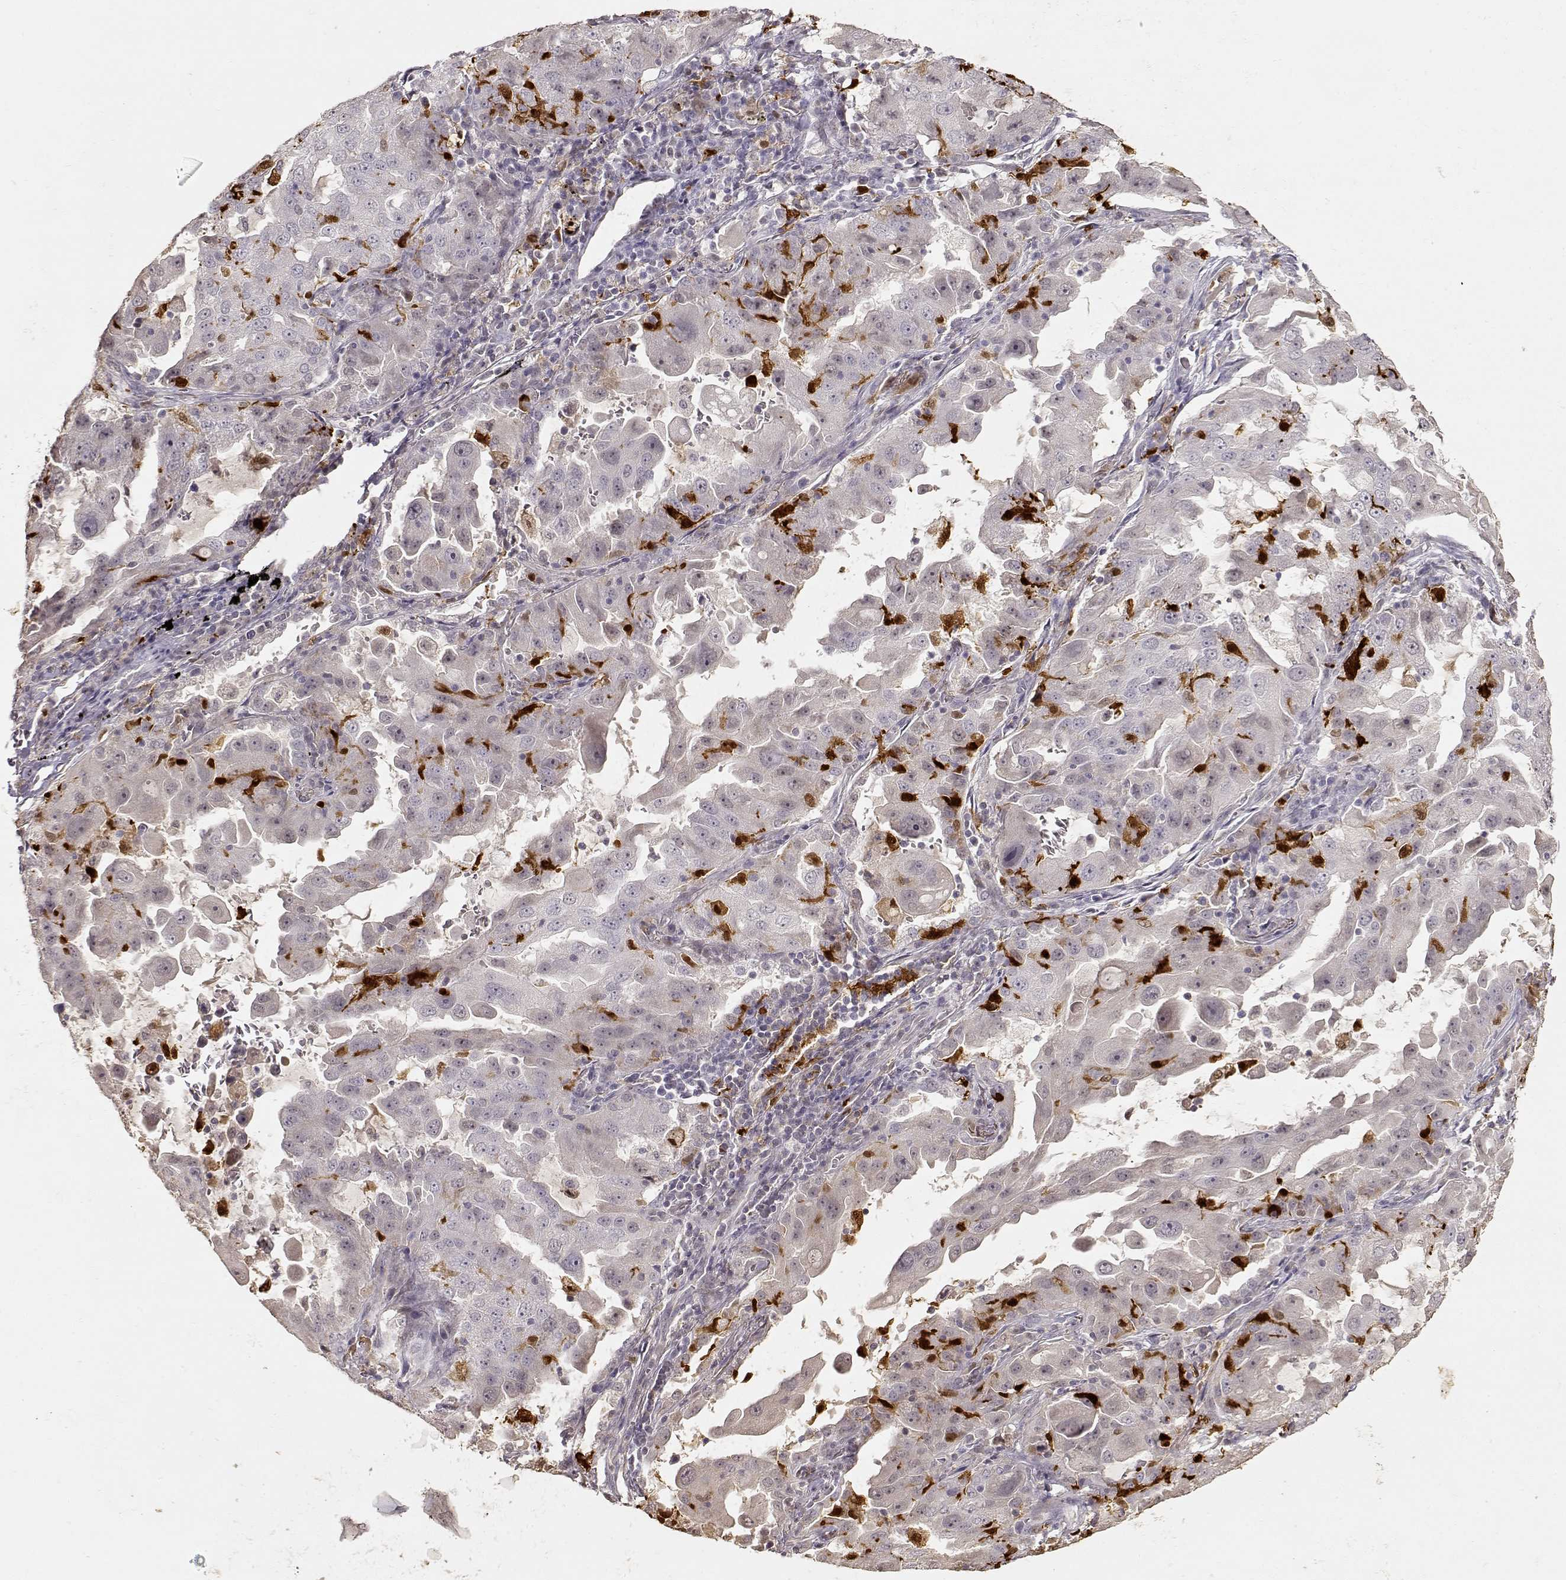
{"staining": {"intensity": "negative", "quantity": "none", "location": "none"}, "tissue": "lung cancer", "cell_type": "Tumor cells", "image_type": "cancer", "snomed": [{"axis": "morphology", "description": "Adenocarcinoma, NOS"}, {"axis": "topography", "description": "Lung"}], "caption": "A photomicrograph of lung adenocarcinoma stained for a protein displays no brown staining in tumor cells.", "gene": "S100B", "patient": {"sex": "female", "age": 61}}